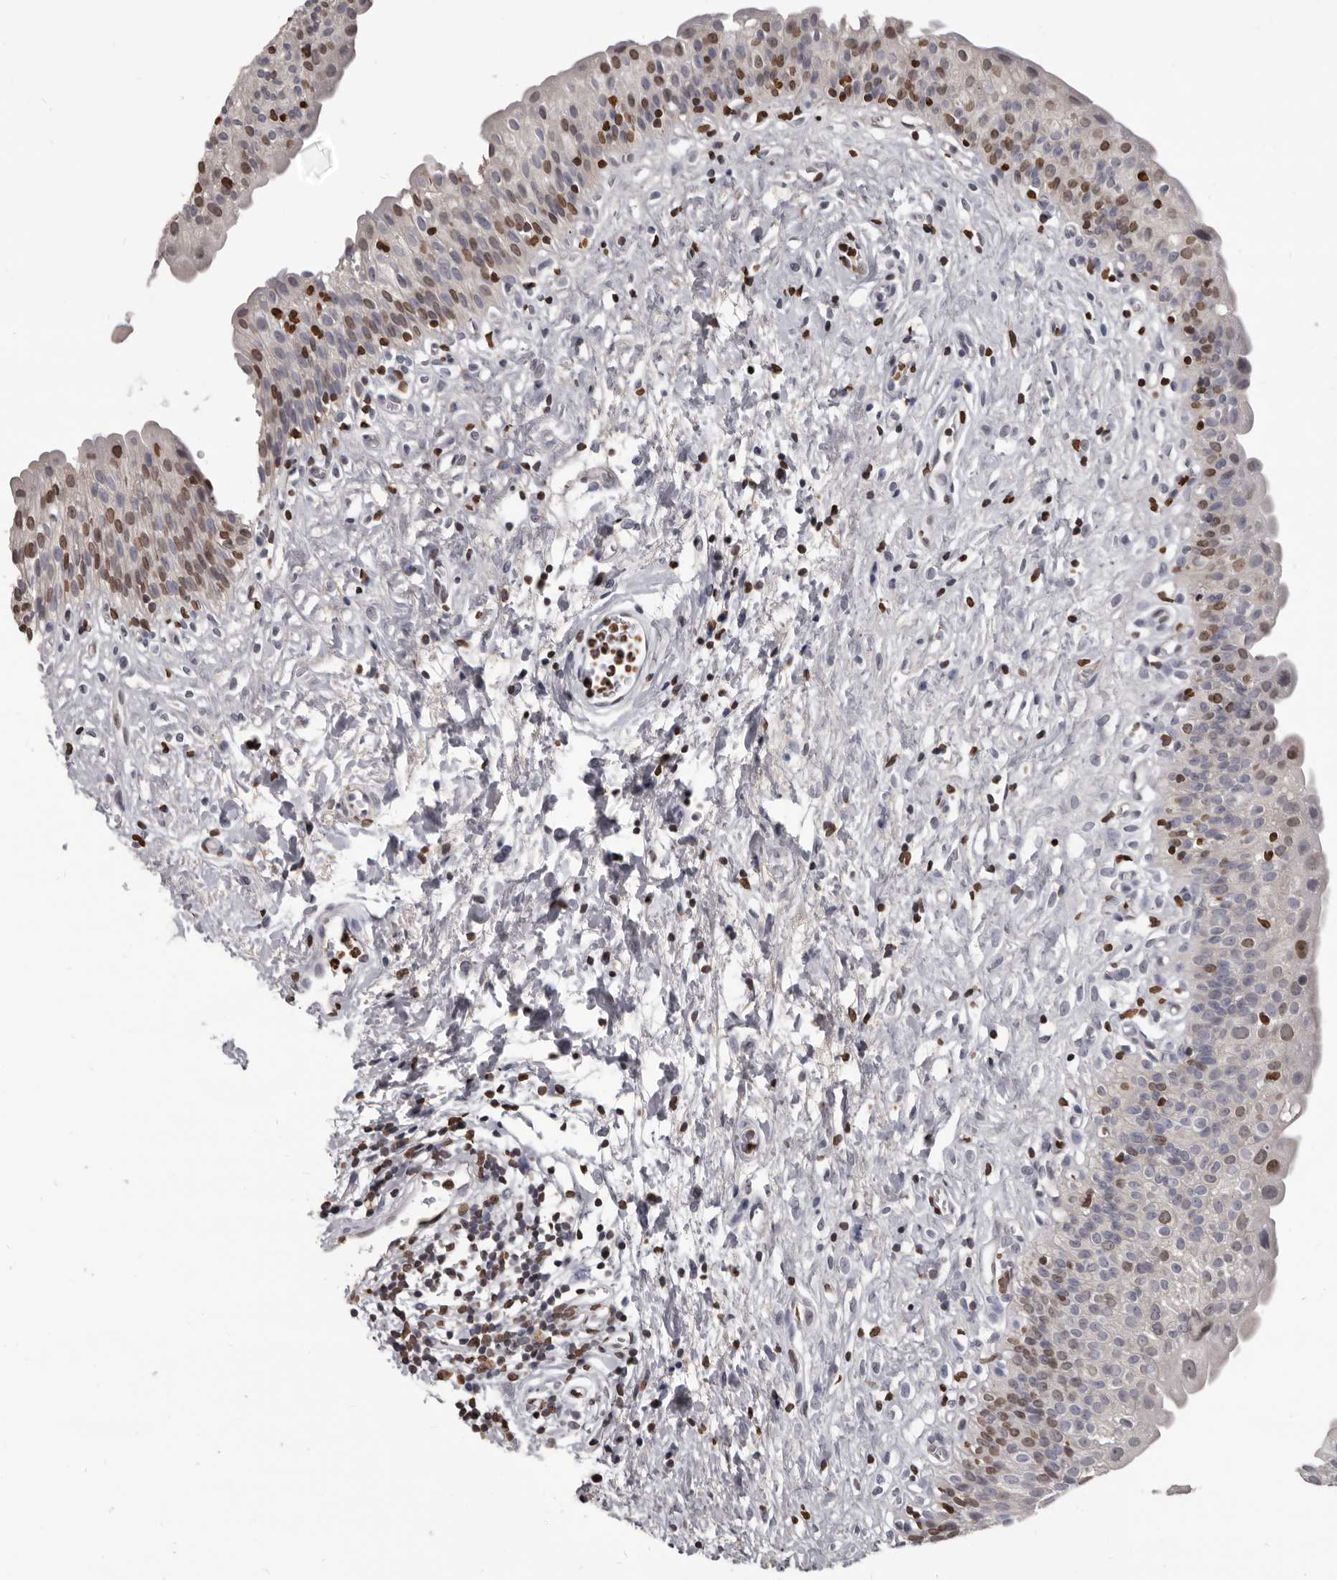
{"staining": {"intensity": "moderate", "quantity": "25%-75%", "location": "nuclear"}, "tissue": "urinary bladder", "cell_type": "Urothelial cells", "image_type": "normal", "snomed": [{"axis": "morphology", "description": "Normal tissue, NOS"}, {"axis": "topography", "description": "Urinary bladder"}], "caption": "Immunohistochemistry micrograph of benign human urinary bladder stained for a protein (brown), which reveals medium levels of moderate nuclear staining in about 25%-75% of urothelial cells.", "gene": "AHR", "patient": {"sex": "male", "age": 51}}